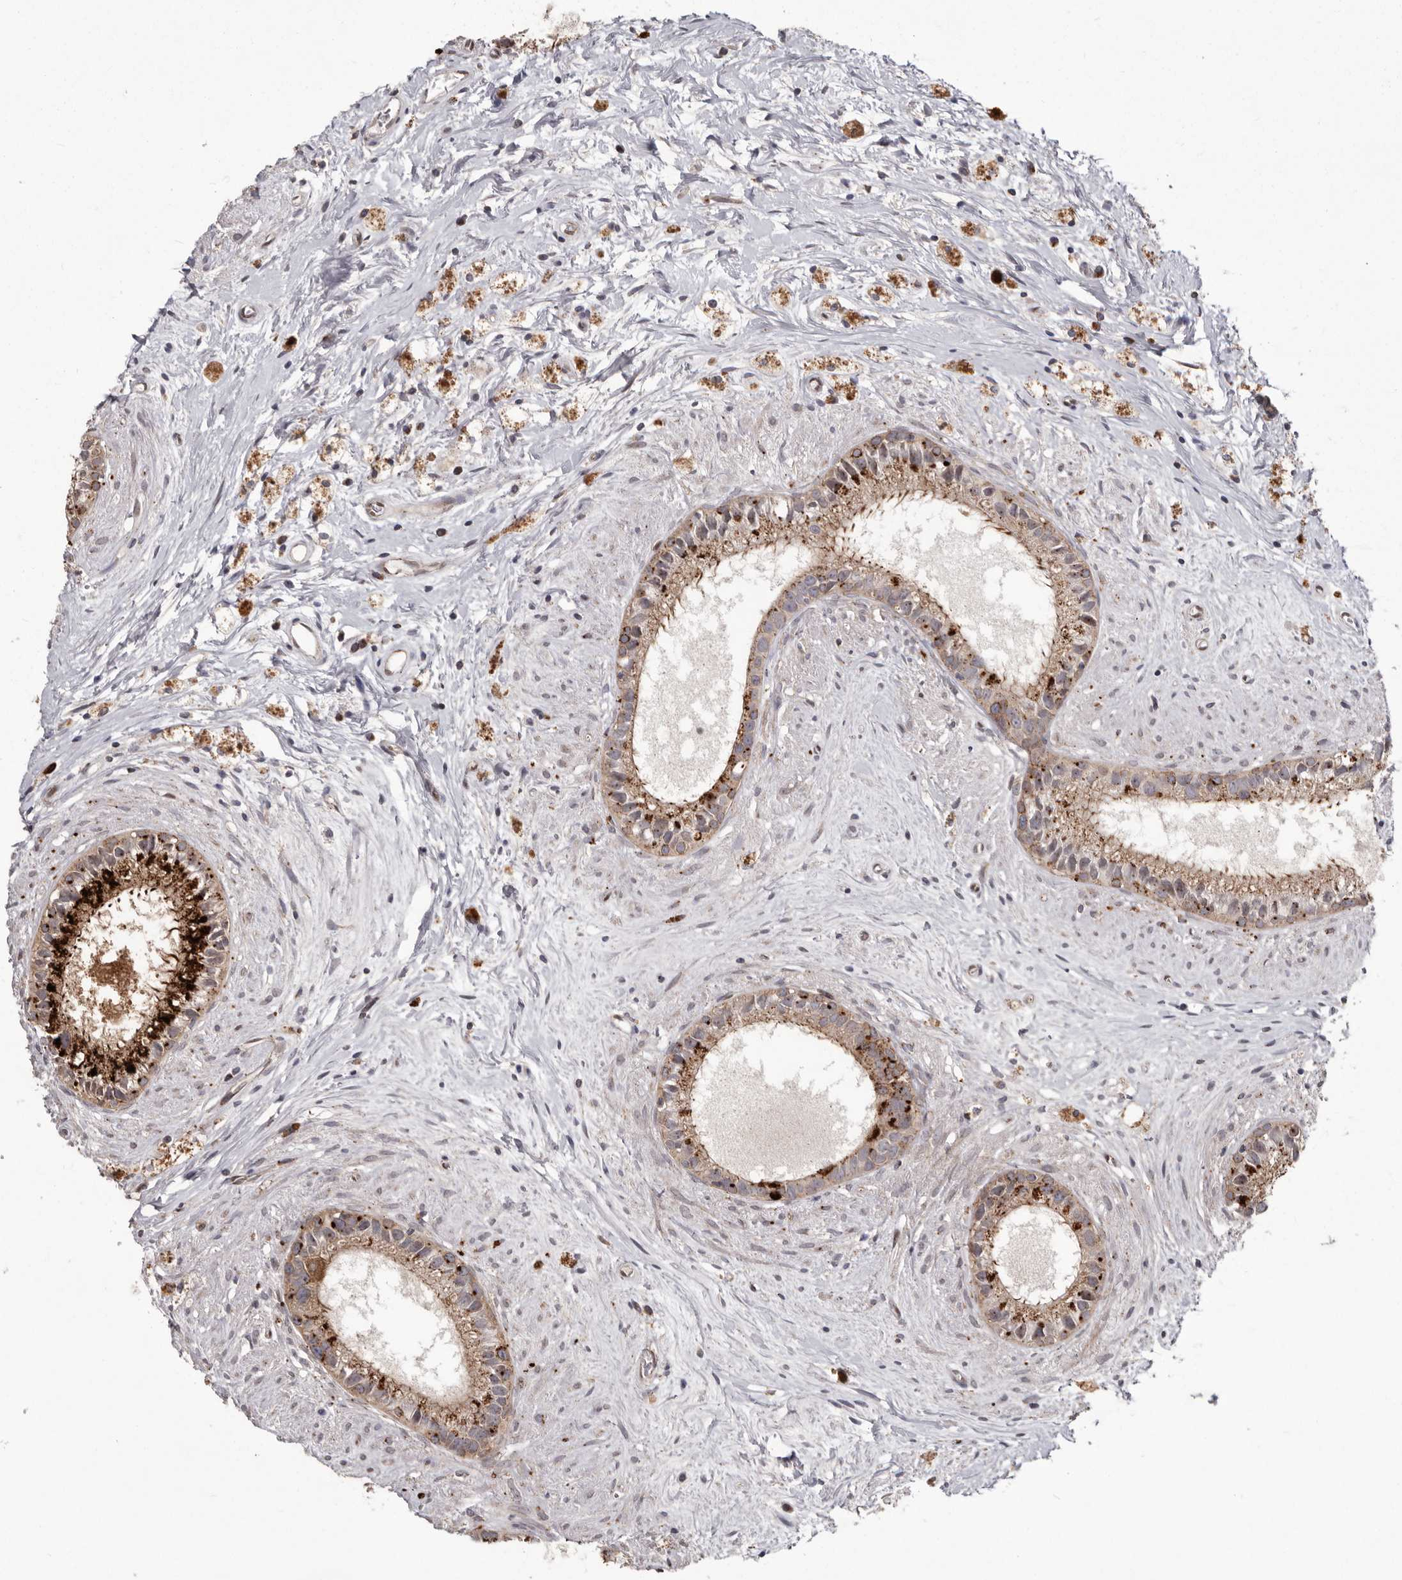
{"staining": {"intensity": "strong", "quantity": ">75%", "location": "cytoplasmic/membranous"}, "tissue": "epididymis", "cell_type": "Glandular cells", "image_type": "normal", "snomed": [{"axis": "morphology", "description": "Normal tissue, NOS"}, {"axis": "topography", "description": "Epididymis"}], "caption": "Protein analysis of unremarkable epididymis displays strong cytoplasmic/membranous positivity in about >75% of glandular cells.", "gene": "NUP43", "patient": {"sex": "male", "age": 80}}